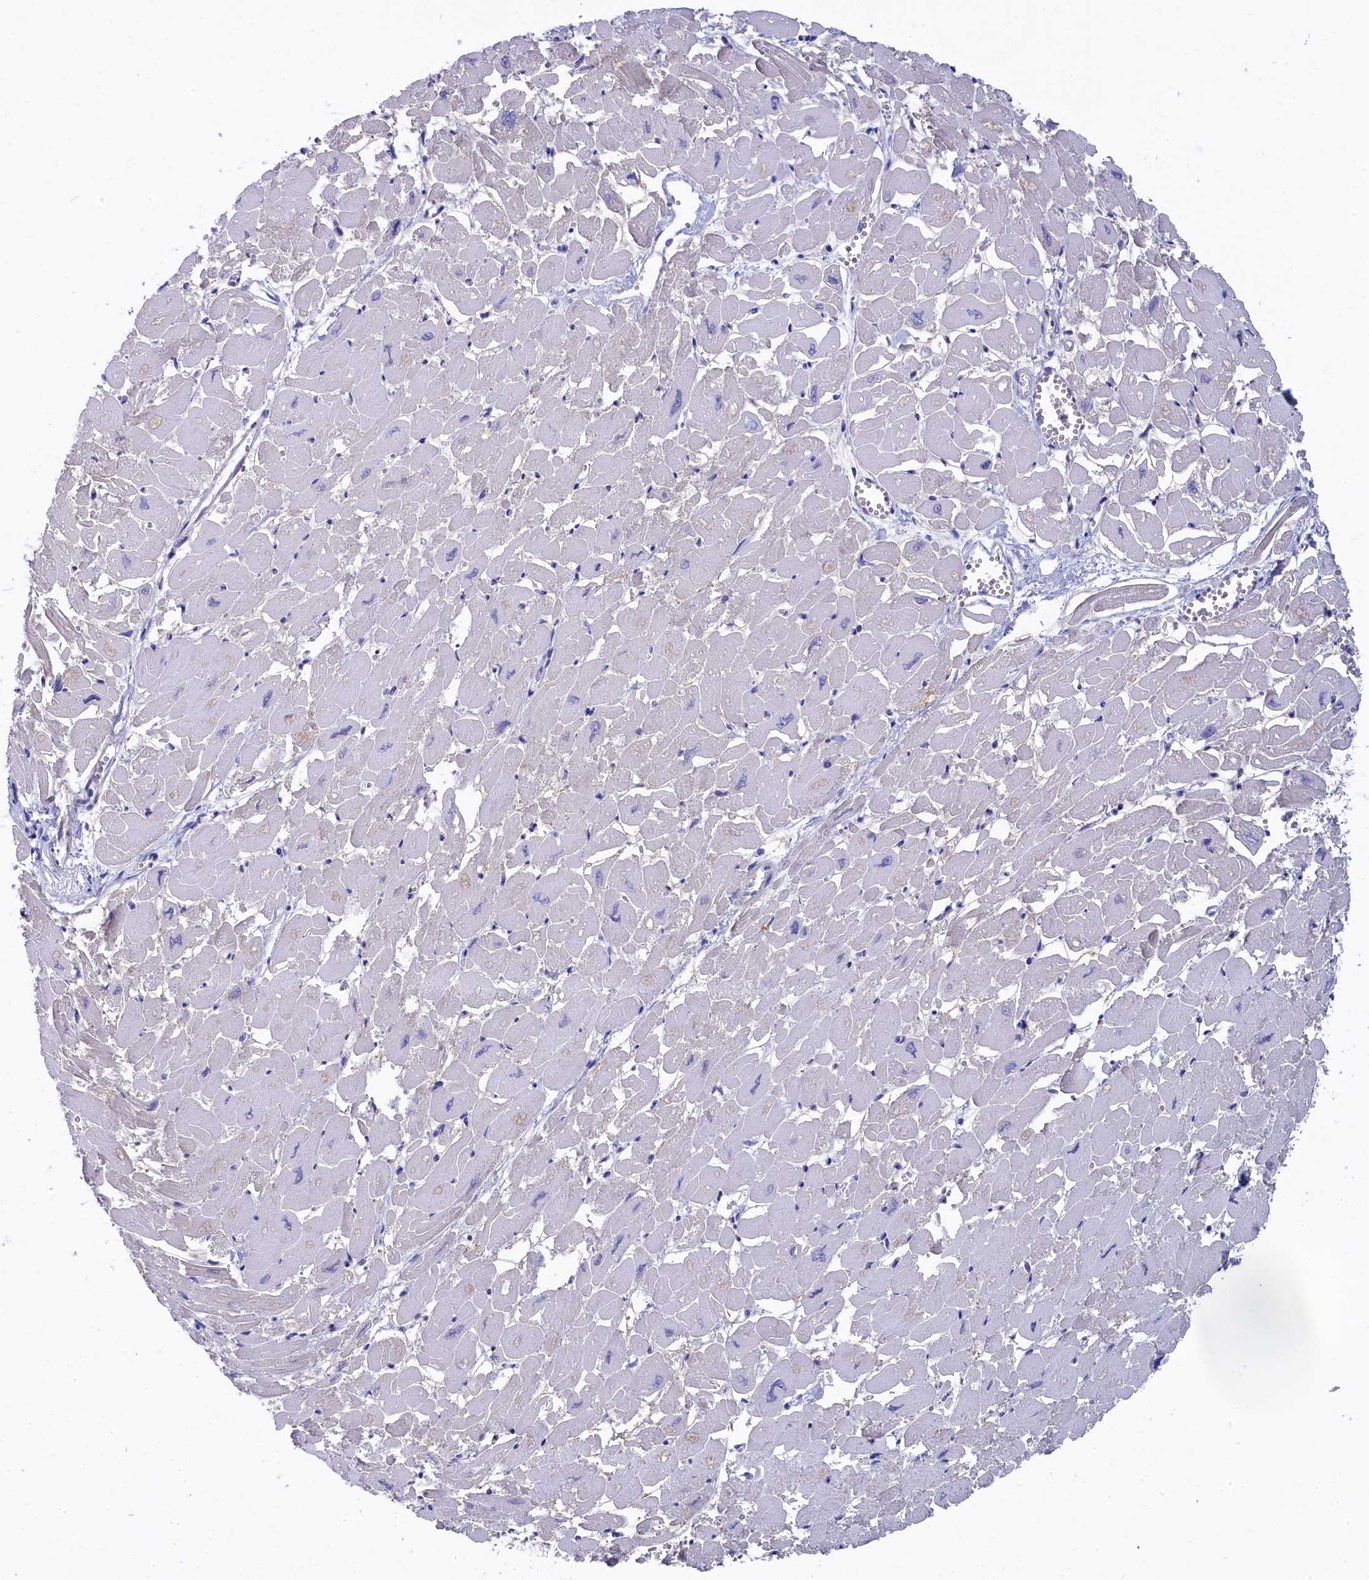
{"staining": {"intensity": "negative", "quantity": "none", "location": "none"}, "tissue": "heart muscle", "cell_type": "Cardiomyocytes", "image_type": "normal", "snomed": [{"axis": "morphology", "description": "Normal tissue, NOS"}, {"axis": "topography", "description": "Heart"}], "caption": "Cardiomyocytes are negative for brown protein staining in benign heart muscle. (IHC, brightfield microscopy, high magnification).", "gene": "C11orf54", "patient": {"sex": "male", "age": 54}}